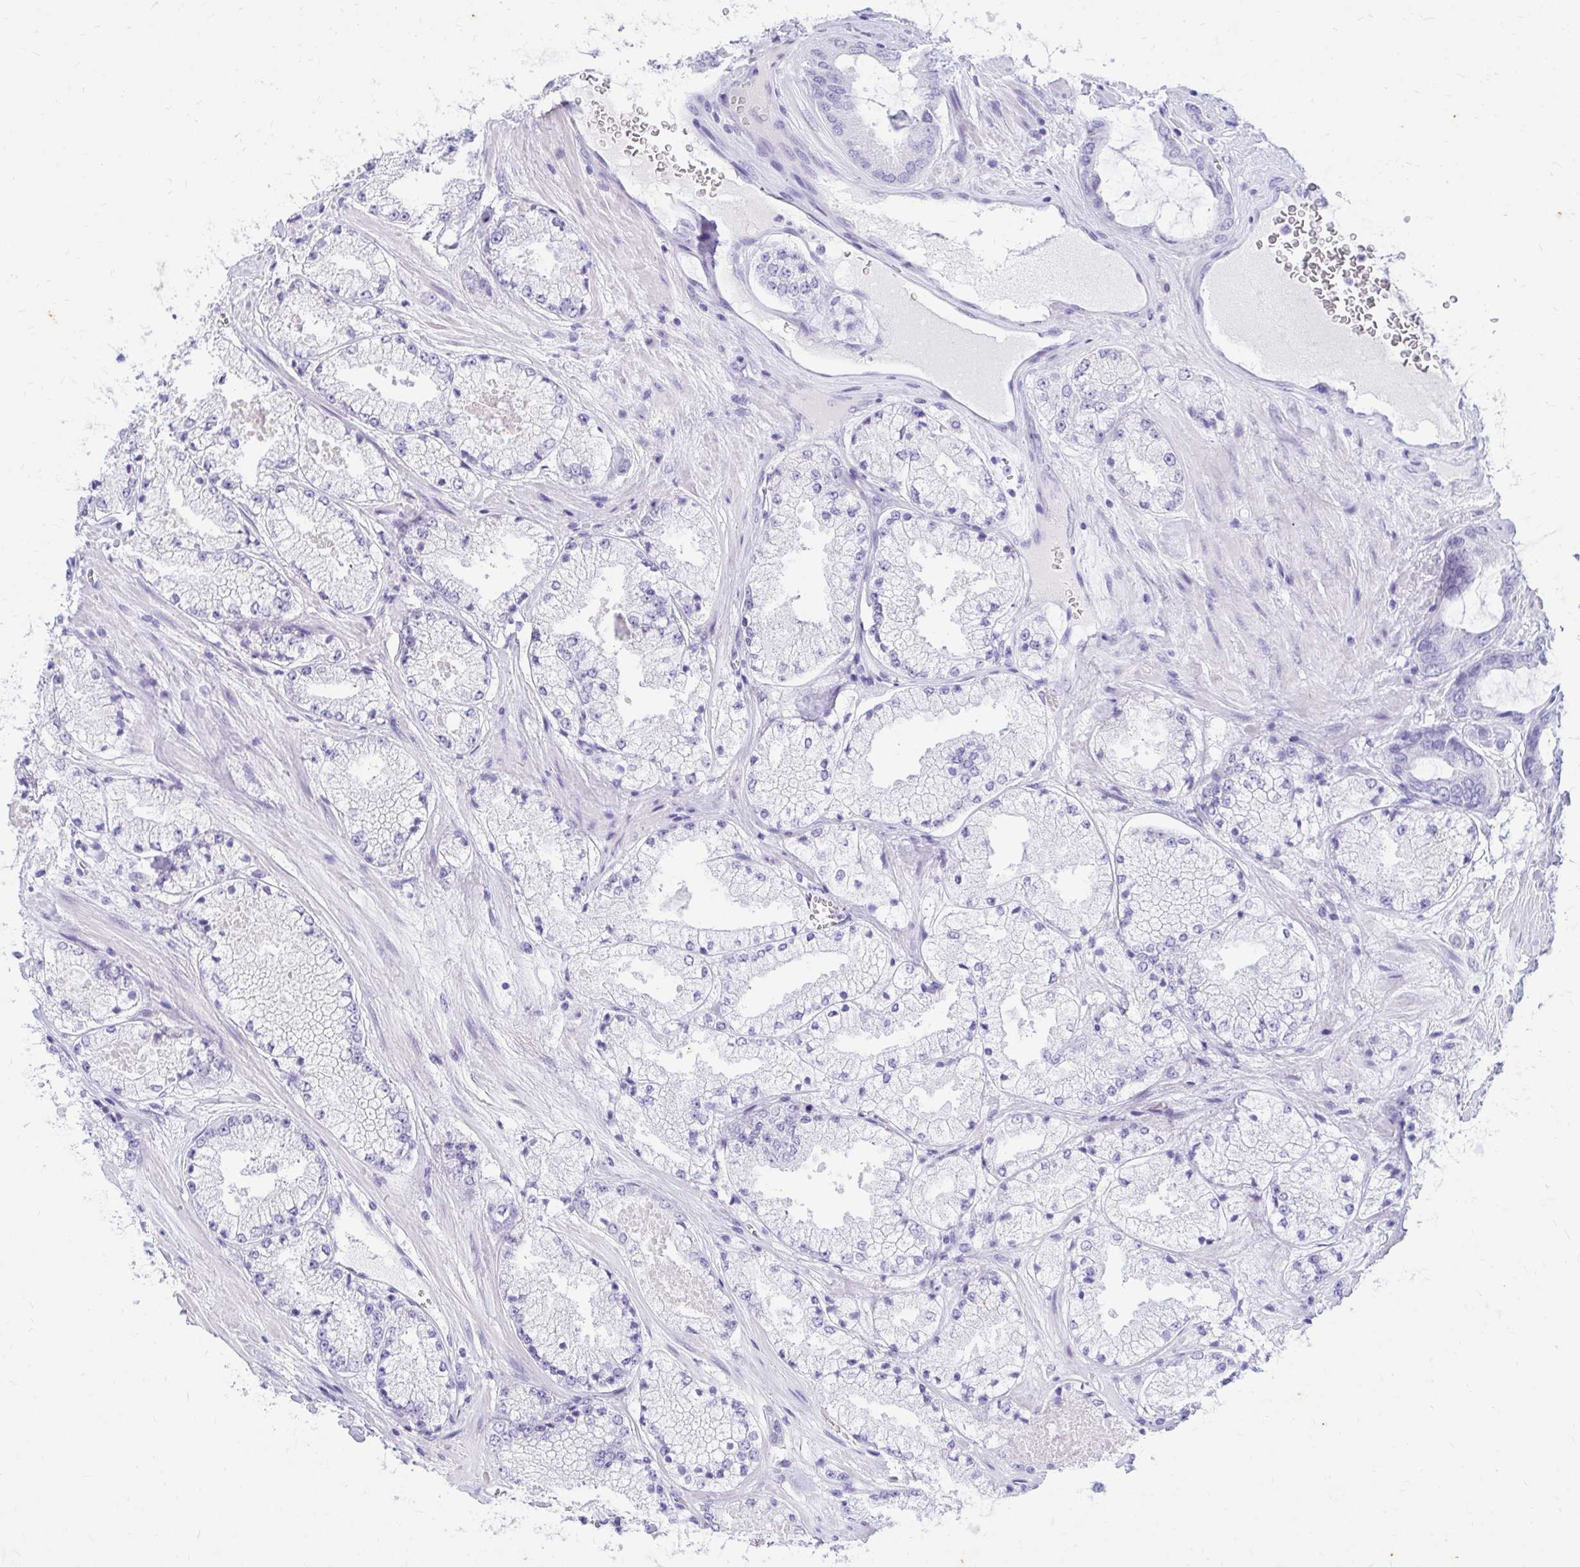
{"staining": {"intensity": "negative", "quantity": "none", "location": "none"}, "tissue": "prostate cancer", "cell_type": "Tumor cells", "image_type": "cancer", "snomed": [{"axis": "morphology", "description": "Adenocarcinoma, High grade"}, {"axis": "topography", "description": "Prostate"}], "caption": "Tumor cells are negative for protein expression in human prostate cancer (adenocarcinoma (high-grade)).", "gene": "NANOGNB", "patient": {"sex": "male", "age": 63}}